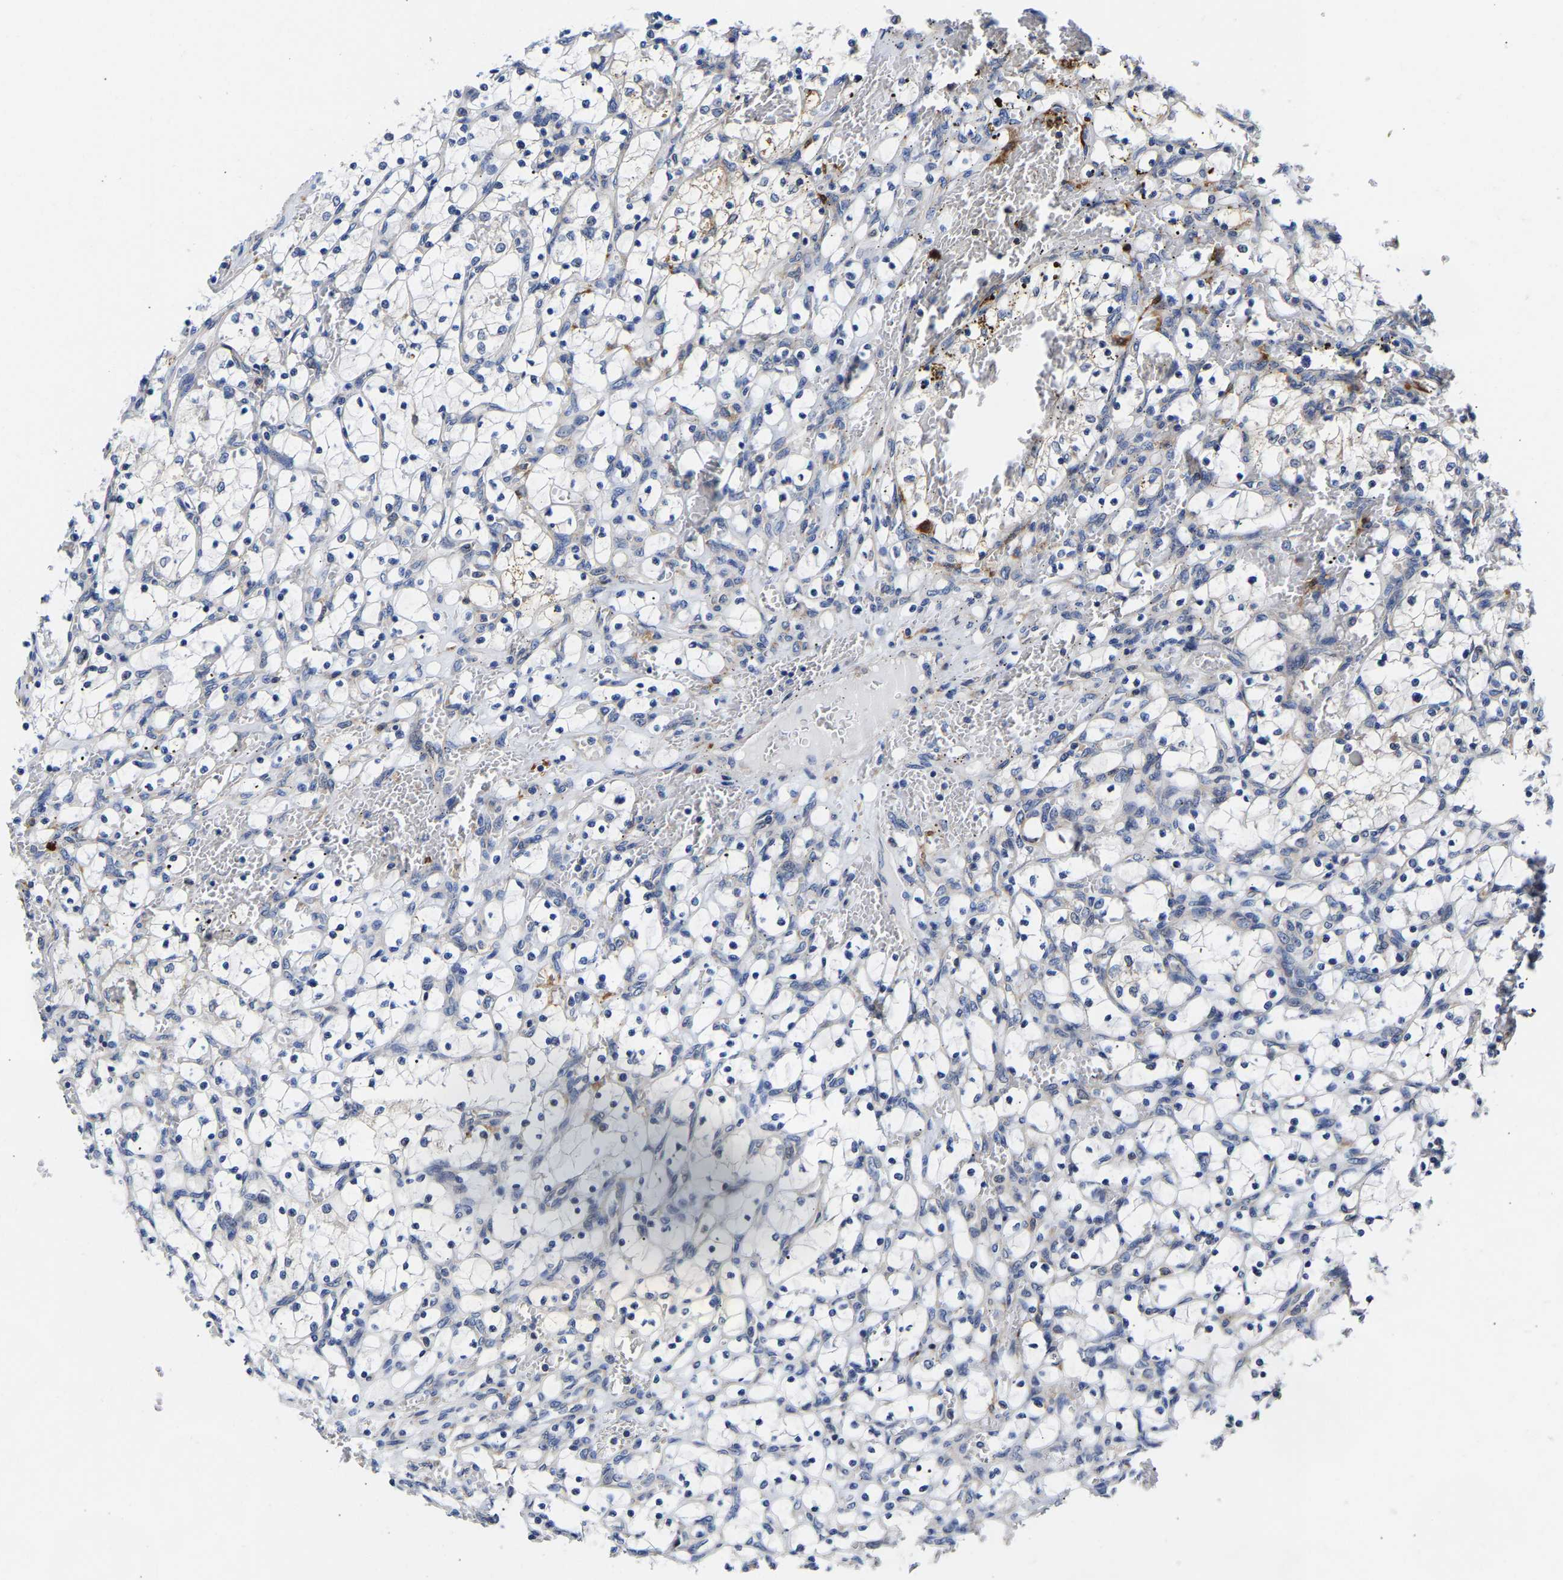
{"staining": {"intensity": "negative", "quantity": "none", "location": "none"}, "tissue": "renal cancer", "cell_type": "Tumor cells", "image_type": "cancer", "snomed": [{"axis": "morphology", "description": "Adenocarcinoma, NOS"}, {"axis": "topography", "description": "Kidney"}], "caption": "Tumor cells are negative for brown protein staining in renal cancer.", "gene": "CCDC6", "patient": {"sex": "female", "age": 69}}